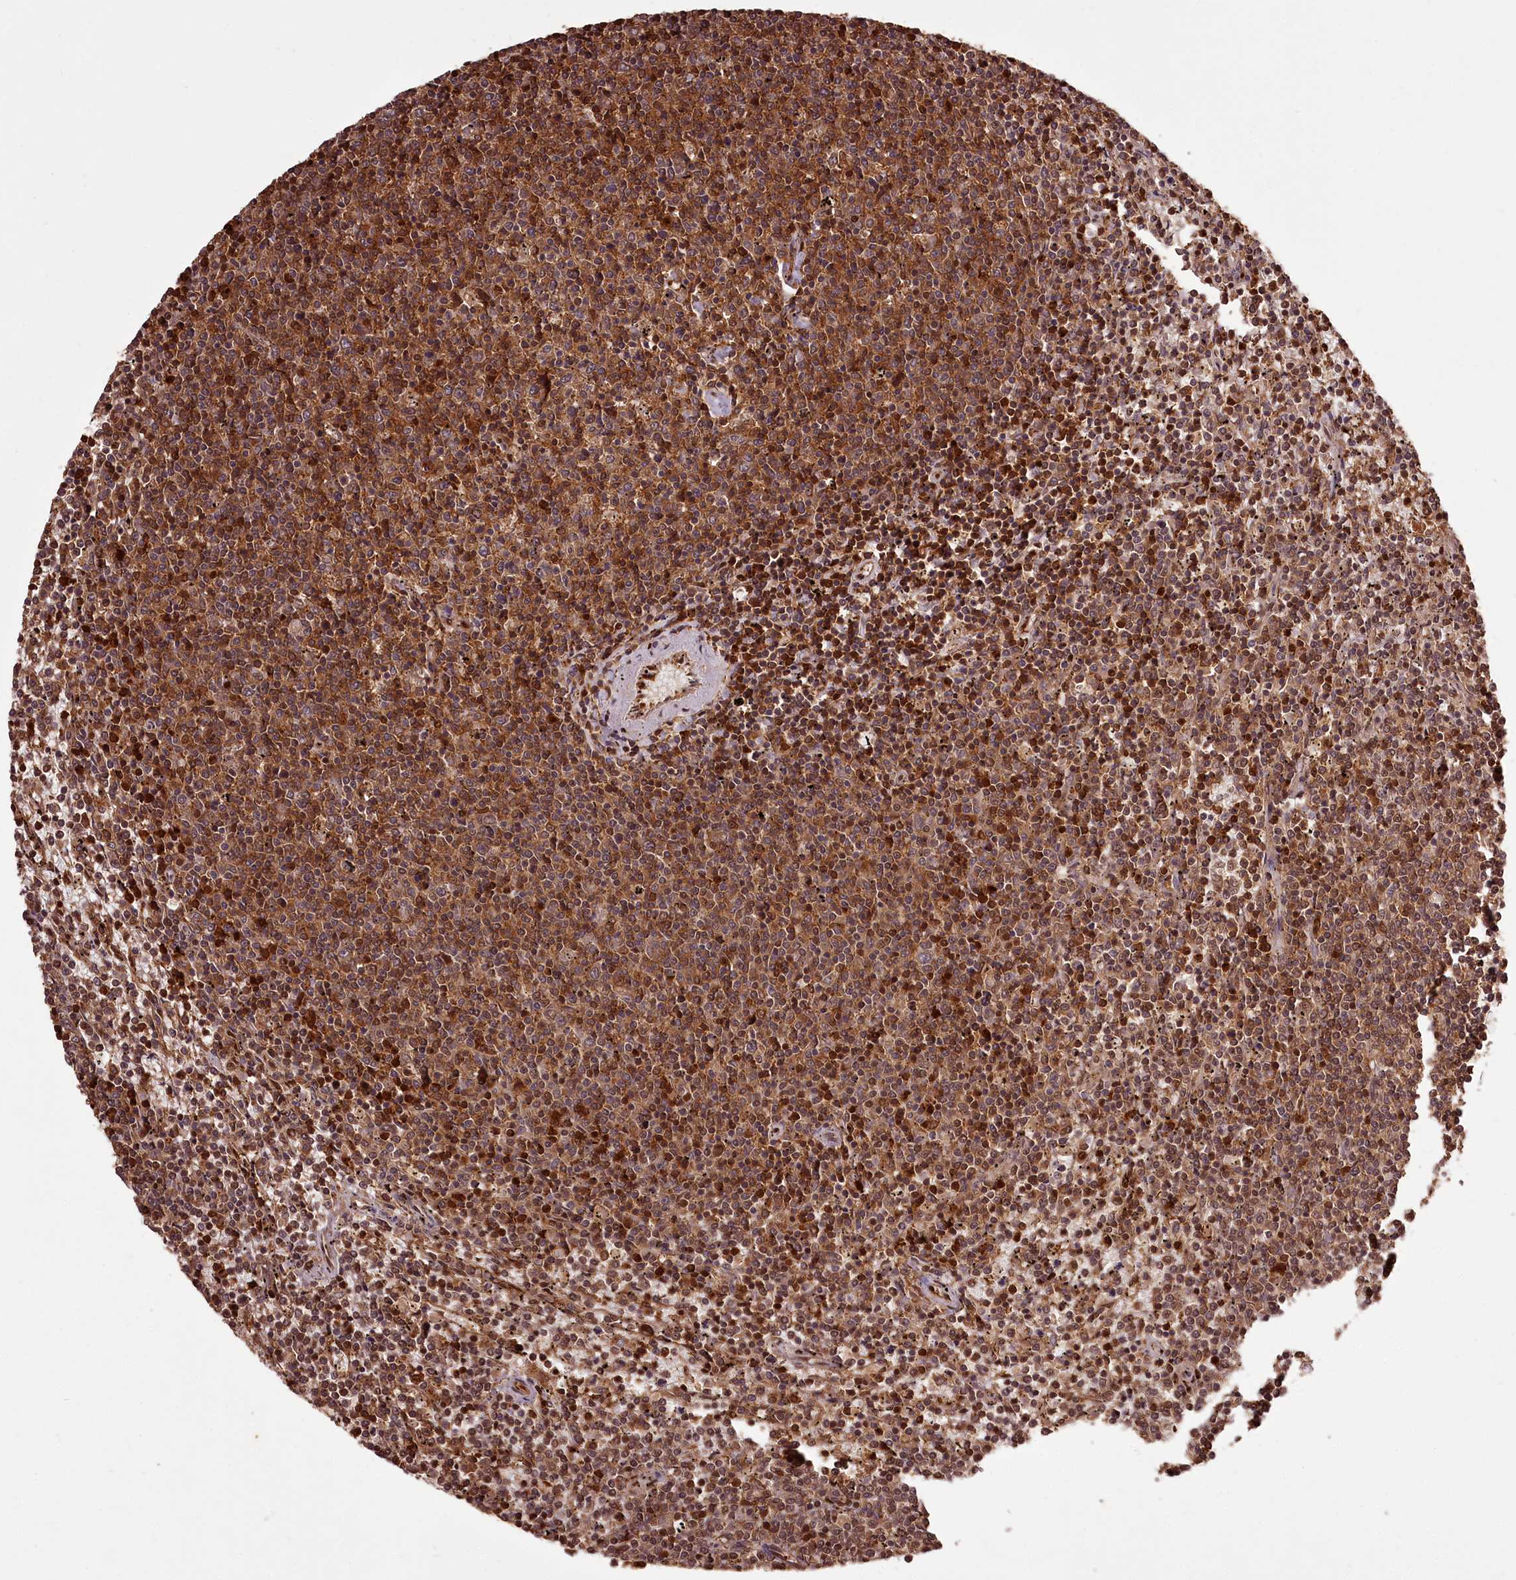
{"staining": {"intensity": "moderate", "quantity": ">75%", "location": "cytoplasmic/membranous,nuclear"}, "tissue": "lymphoma", "cell_type": "Tumor cells", "image_type": "cancer", "snomed": [{"axis": "morphology", "description": "Malignant lymphoma, non-Hodgkin's type, Low grade"}, {"axis": "topography", "description": "Spleen"}], "caption": "Malignant lymphoma, non-Hodgkin's type (low-grade) stained with immunohistochemistry reveals moderate cytoplasmic/membranous and nuclear expression in about >75% of tumor cells. The protein is shown in brown color, while the nuclei are stained blue.", "gene": "NPRL2", "patient": {"sex": "female", "age": 50}}